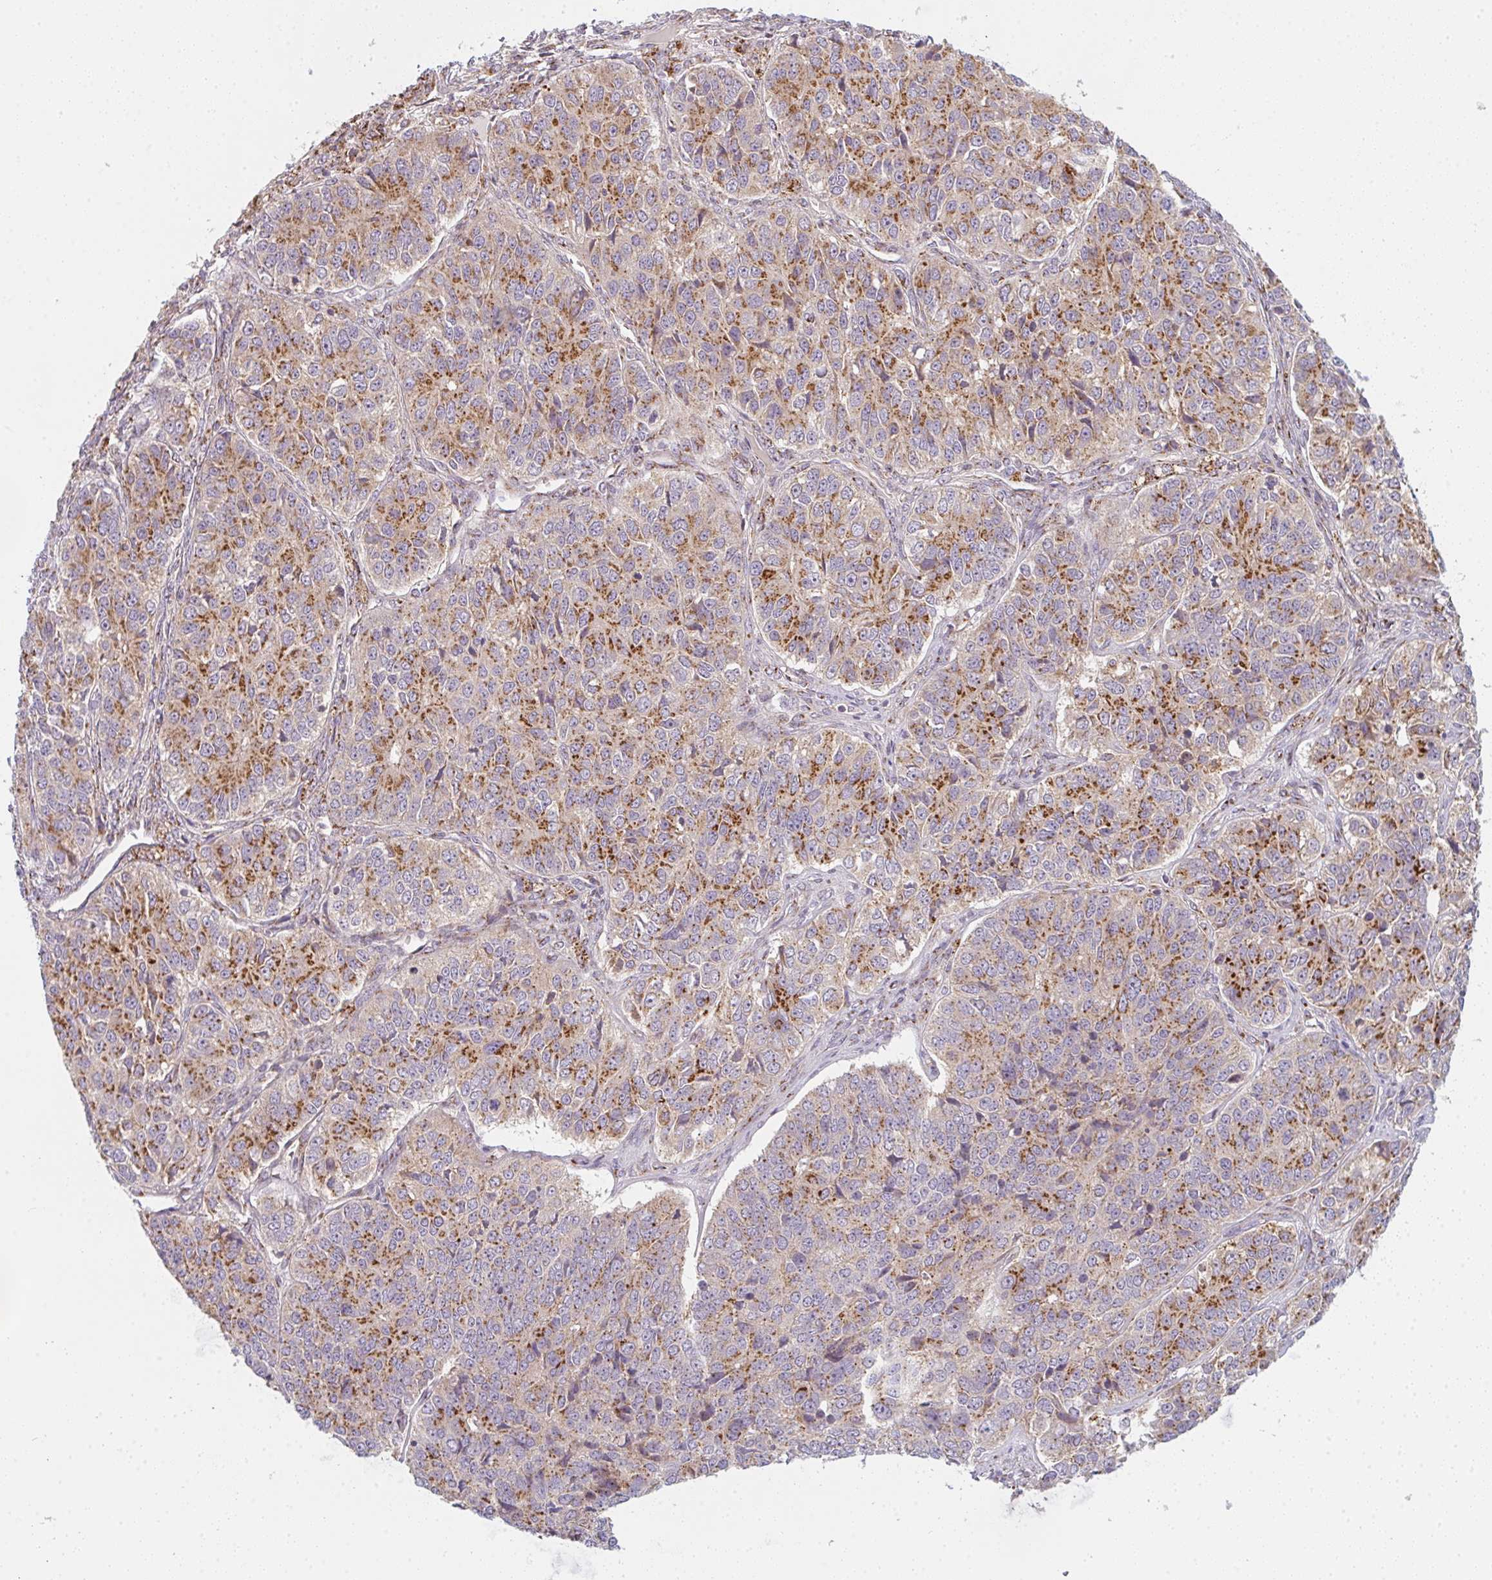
{"staining": {"intensity": "moderate", "quantity": ">75%", "location": "cytoplasmic/membranous"}, "tissue": "ovarian cancer", "cell_type": "Tumor cells", "image_type": "cancer", "snomed": [{"axis": "morphology", "description": "Carcinoma, endometroid"}, {"axis": "topography", "description": "Ovary"}], "caption": "About >75% of tumor cells in ovarian cancer (endometroid carcinoma) demonstrate moderate cytoplasmic/membranous protein expression as visualized by brown immunohistochemical staining.", "gene": "GVQW3", "patient": {"sex": "female", "age": 51}}